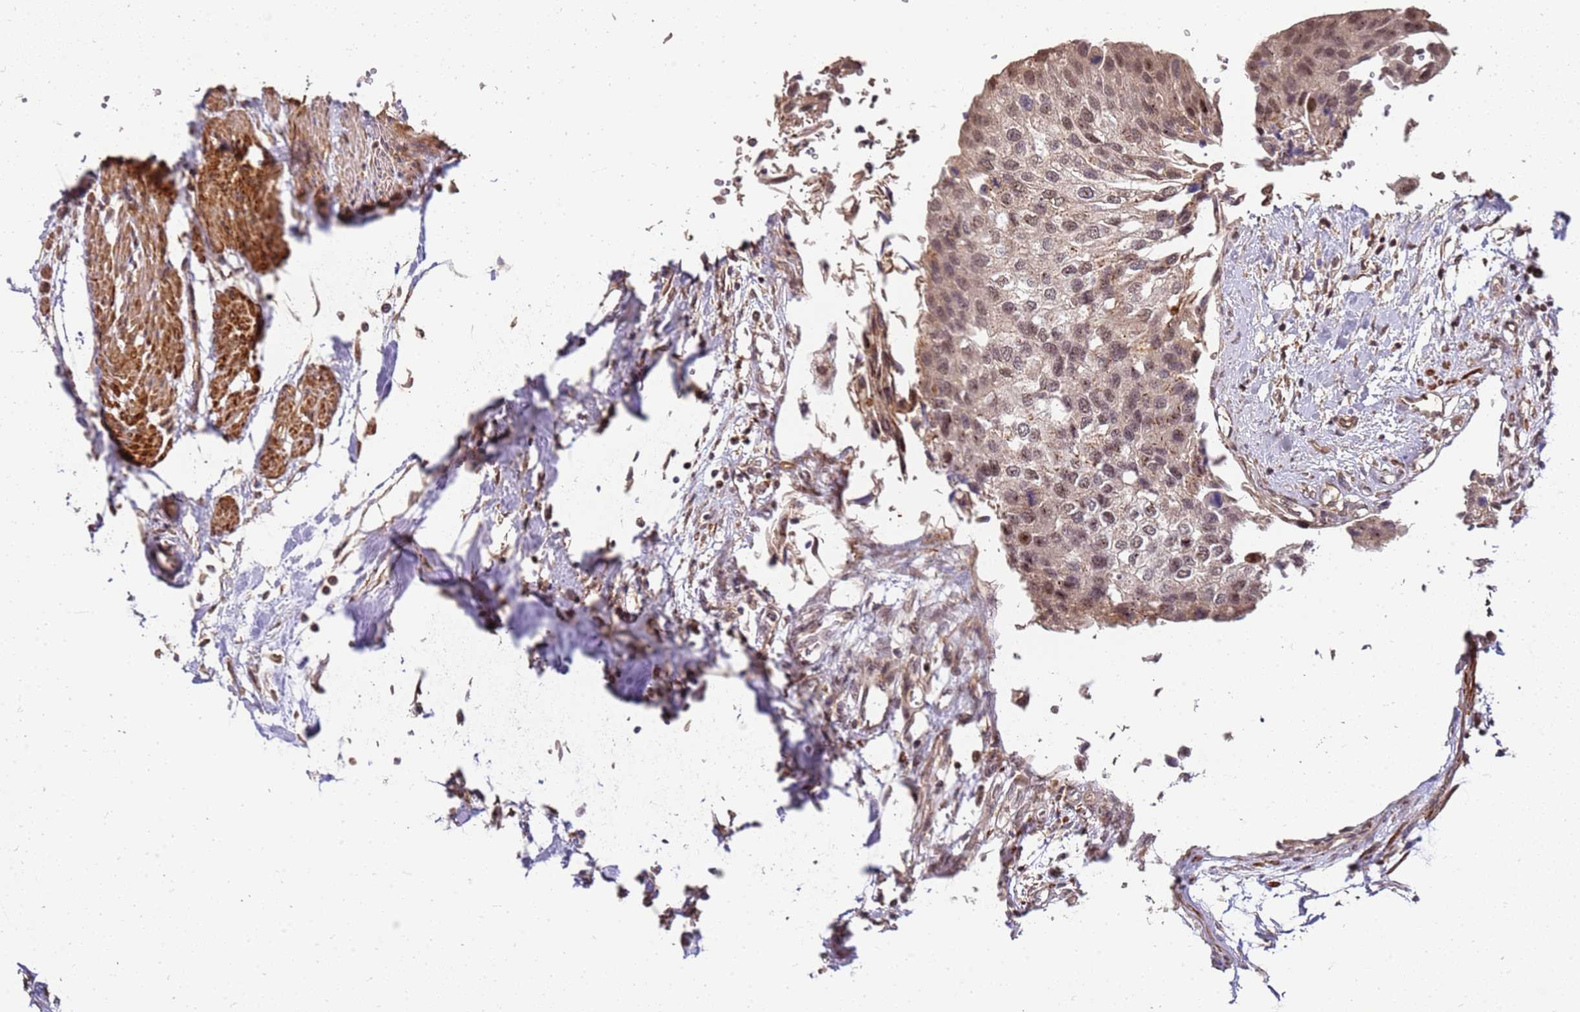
{"staining": {"intensity": "moderate", "quantity": ">75%", "location": "nuclear"}, "tissue": "urothelial cancer", "cell_type": "Tumor cells", "image_type": "cancer", "snomed": [{"axis": "morphology", "description": "Urothelial carcinoma, High grade"}, {"axis": "topography", "description": "Urinary bladder"}], "caption": "The photomicrograph shows a brown stain indicating the presence of a protein in the nuclear of tumor cells in urothelial cancer.", "gene": "ST18", "patient": {"sex": "male", "age": 64}}